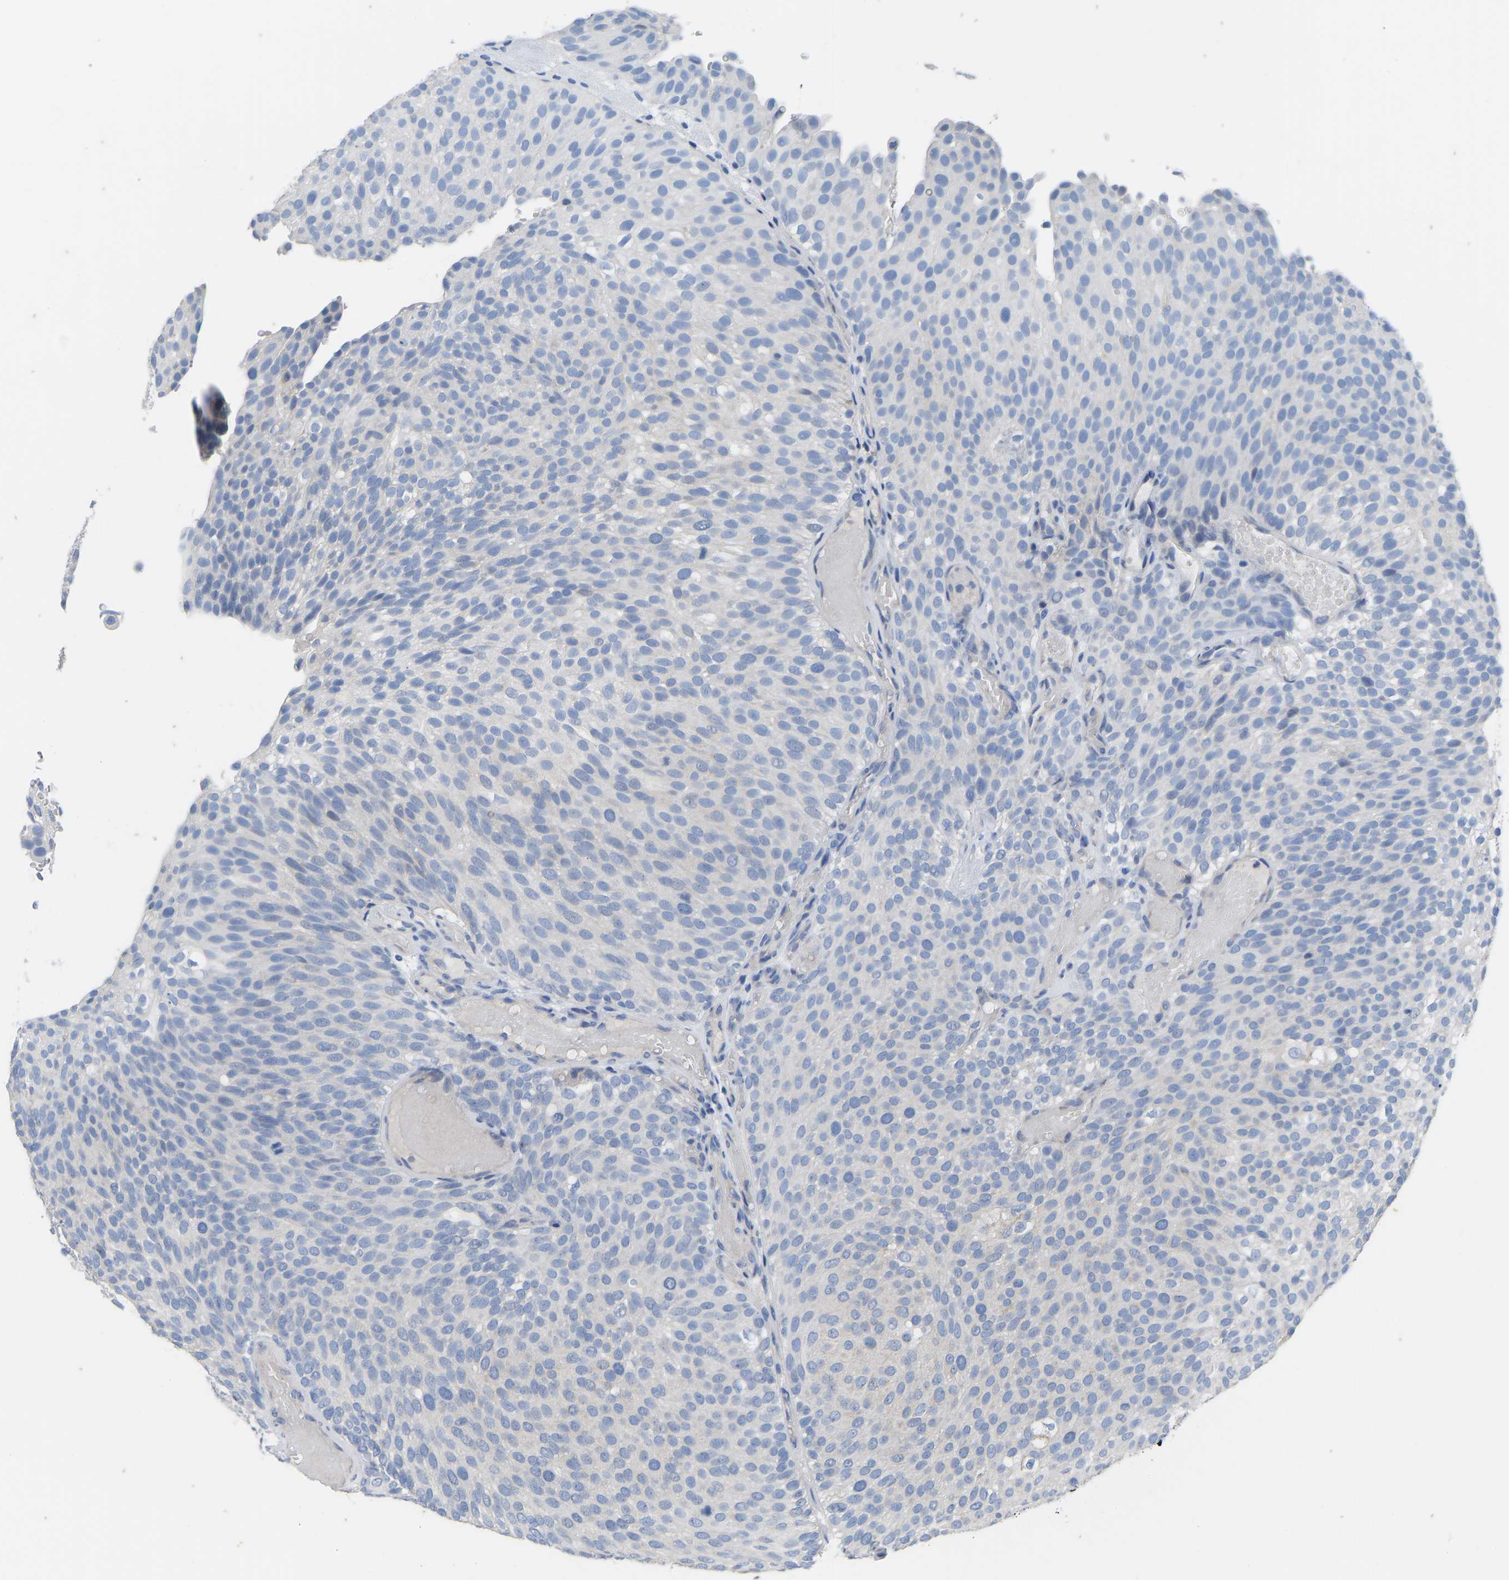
{"staining": {"intensity": "negative", "quantity": "none", "location": "none"}, "tissue": "urothelial cancer", "cell_type": "Tumor cells", "image_type": "cancer", "snomed": [{"axis": "morphology", "description": "Urothelial carcinoma, Low grade"}, {"axis": "topography", "description": "Urinary bladder"}], "caption": "There is no significant positivity in tumor cells of urothelial cancer.", "gene": "OLIG2", "patient": {"sex": "male", "age": 78}}